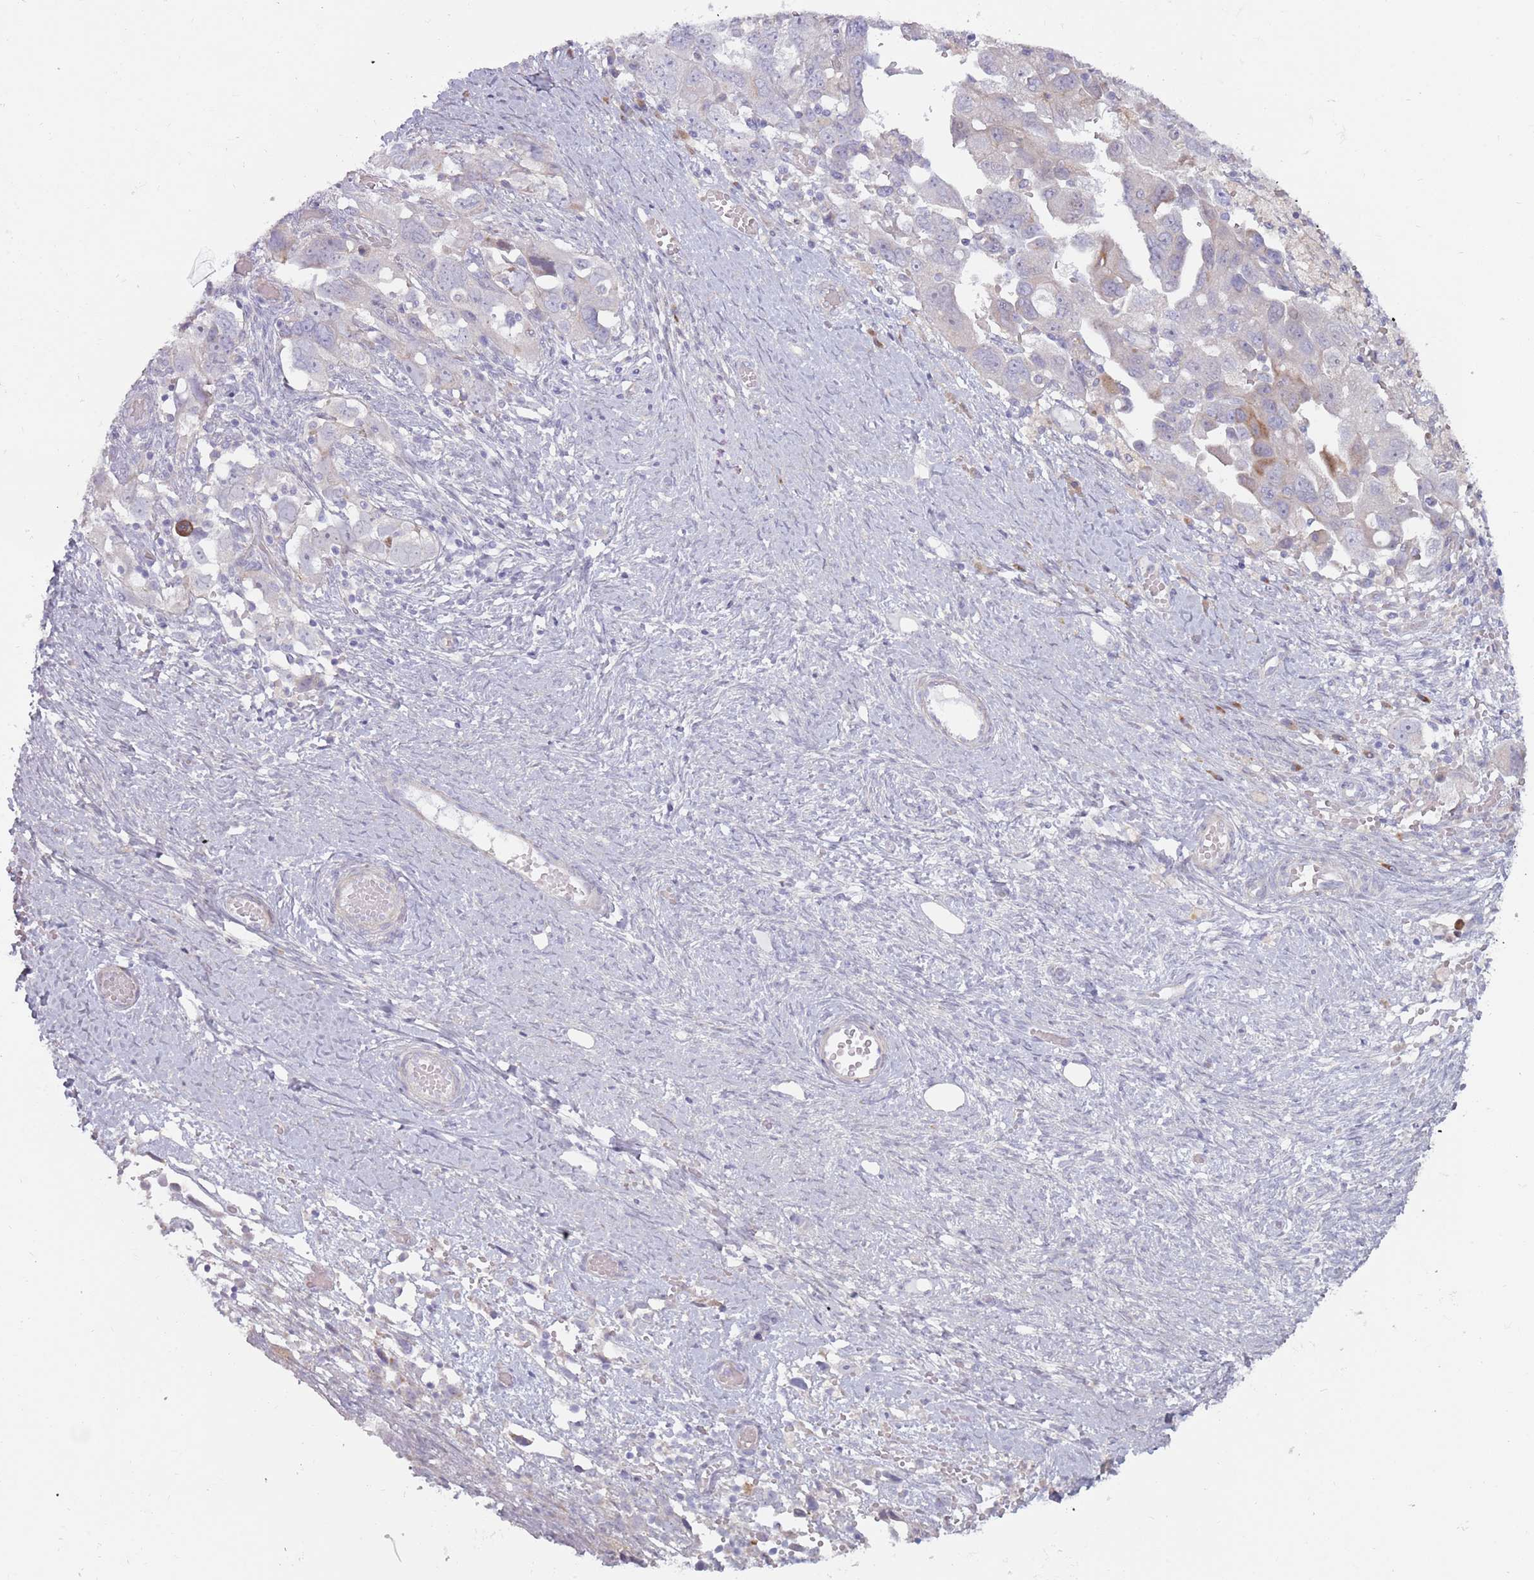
{"staining": {"intensity": "negative", "quantity": "none", "location": "none"}, "tissue": "ovarian cancer", "cell_type": "Tumor cells", "image_type": "cancer", "snomed": [{"axis": "morphology", "description": "Carcinoma, NOS"}, {"axis": "morphology", "description": "Cystadenocarcinoma, serous, NOS"}, {"axis": "topography", "description": "Ovary"}], "caption": "IHC histopathology image of neoplastic tissue: ovarian cancer (carcinoma) stained with DAB (3,3'-diaminobenzidine) shows no significant protein positivity in tumor cells.", "gene": "CCDC150", "patient": {"sex": "female", "age": 69}}